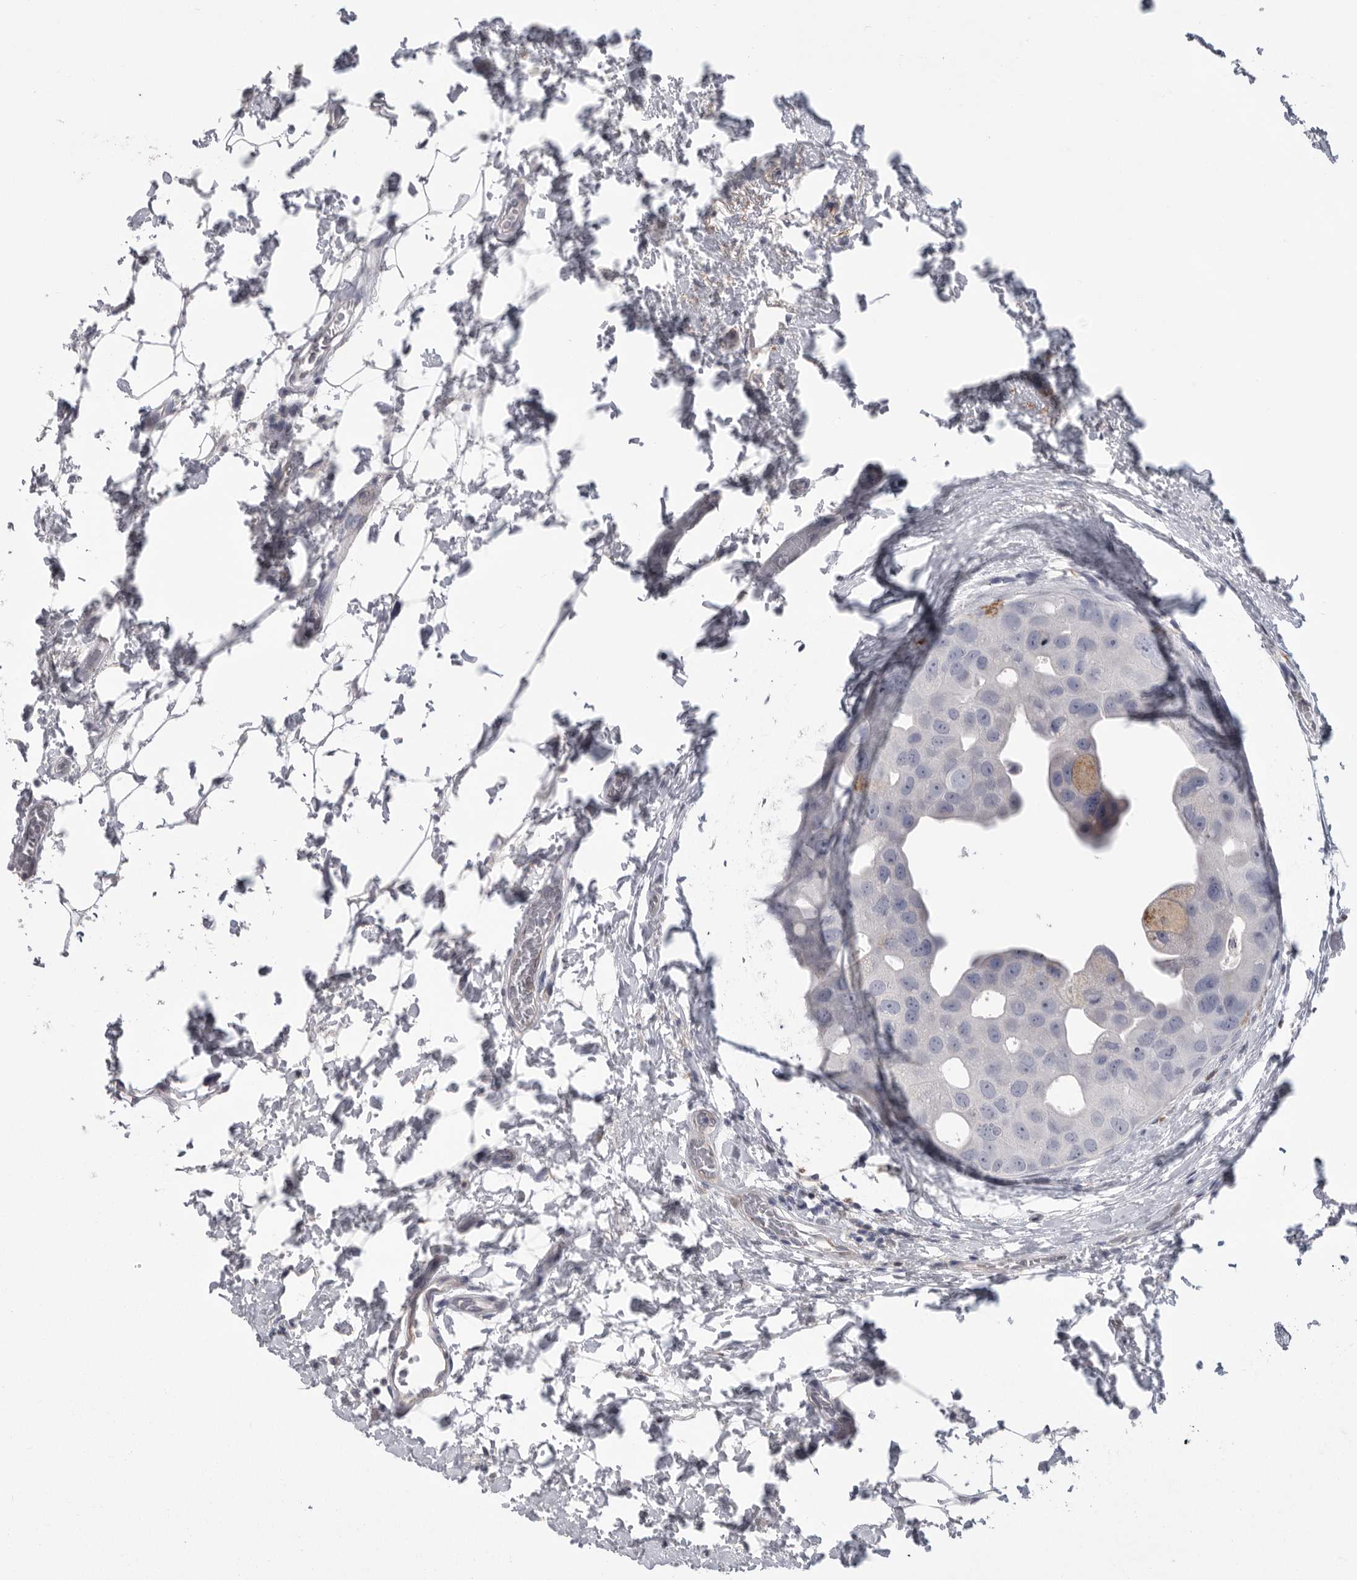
{"staining": {"intensity": "negative", "quantity": "none", "location": "none"}, "tissue": "breast cancer", "cell_type": "Tumor cells", "image_type": "cancer", "snomed": [{"axis": "morphology", "description": "Duct carcinoma"}, {"axis": "topography", "description": "Breast"}], "caption": "Immunohistochemistry (IHC) of human breast cancer reveals no expression in tumor cells. The staining is performed using DAB brown chromogen with nuclei counter-stained in using hematoxylin.", "gene": "SIGLEC10", "patient": {"sex": "female", "age": 62}}